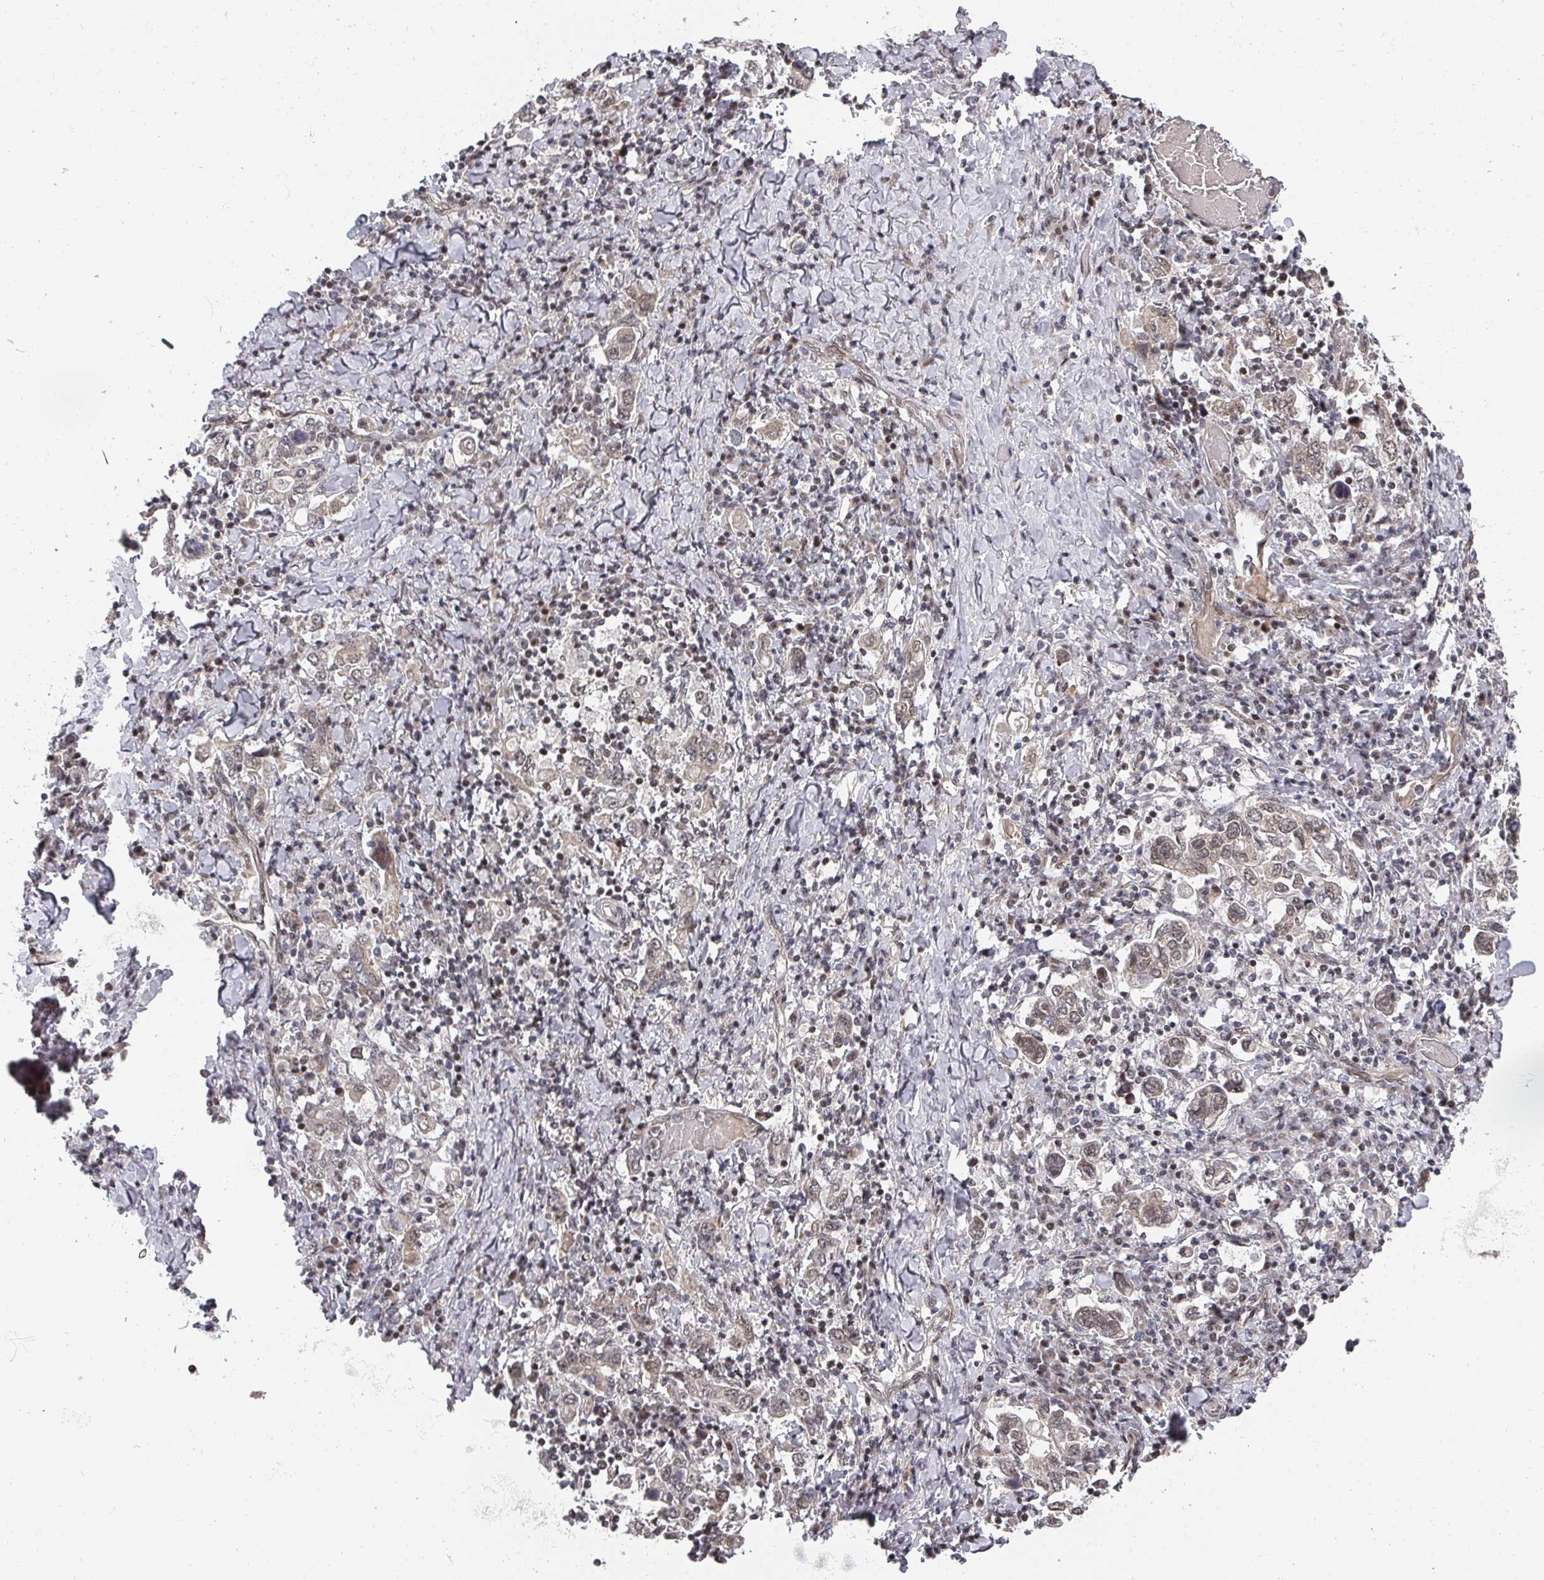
{"staining": {"intensity": "weak", "quantity": ">75%", "location": "cytoplasmic/membranous,nuclear"}, "tissue": "stomach cancer", "cell_type": "Tumor cells", "image_type": "cancer", "snomed": [{"axis": "morphology", "description": "Adenocarcinoma, NOS"}, {"axis": "topography", "description": "Stomach, upper"}], "caption": "IHC photomicrograph of neoplastic tissue: stomach adenocarcinoma stained using immunohistochemistry (IHC) demonstrates low levels of weak protein expression localized specifically in the cytoplasmic/membranous and nuclear of tumor cells, appearing as a cytoplasmic/membranous and nuclear brown color.", "gene": "KIF1C", "patient": {"sex": "male", "age": 62}}